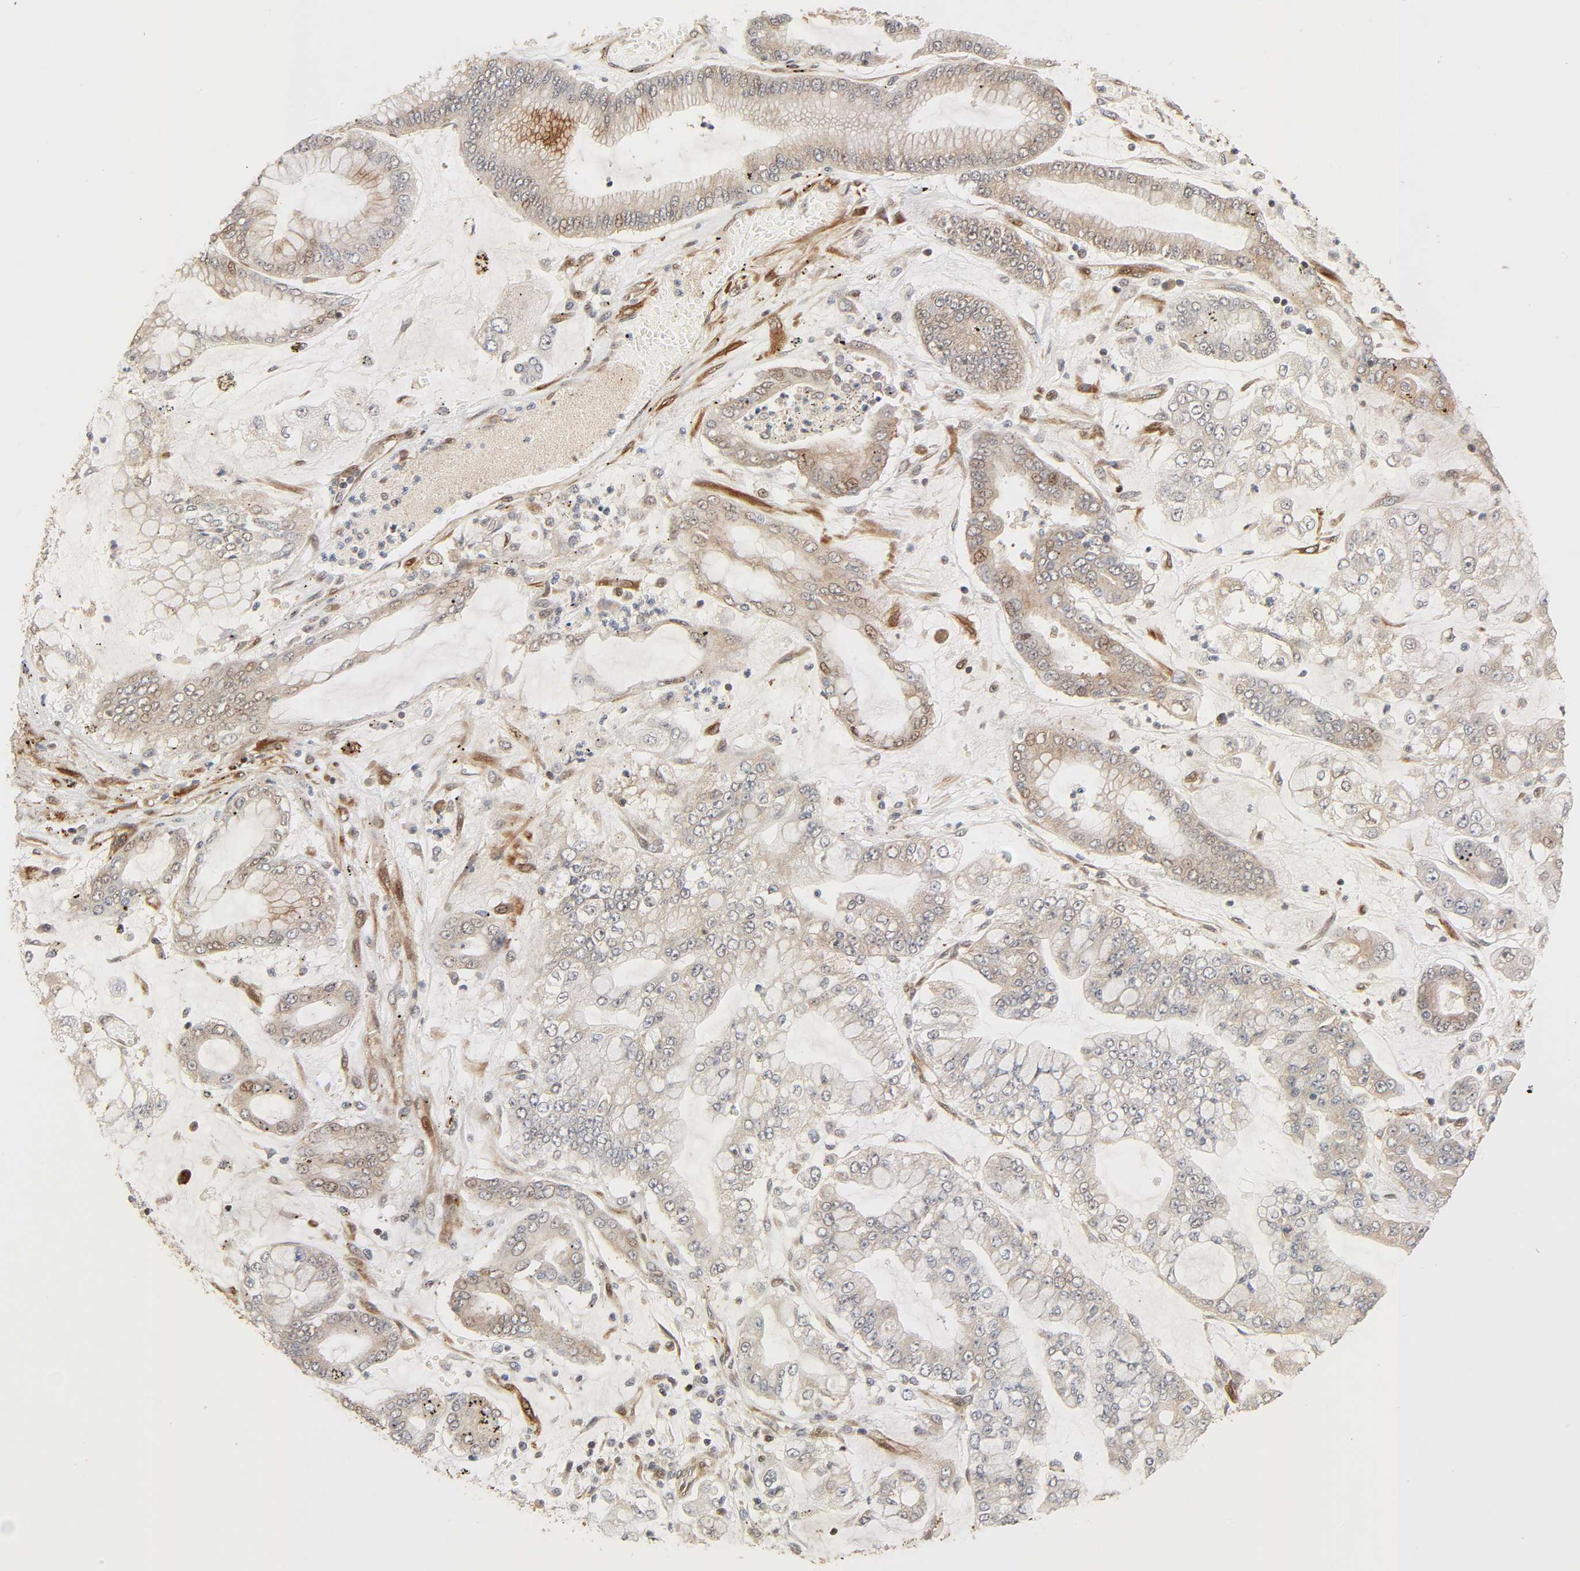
{"staining": {"intensity": "moderate", "quantity": ">75%", "location": "cytoplasmic/membranous,nuclear"}, "tissue": "stomach cancer", "cell_type": "Tumor cells", "image_type": "cancer", "snomed": [{"axis": "morphology", "description": "Normal tissue, NOS"}, {"axis": "morphology", "description": "Adenocarcinoma, NOS"}, {"axis": "topography", "description": "Stomach, upper"}, {"axis": "topography", "description": "Stomach"}], "caption": "Stomach adenocarcinoma stained with DAB (3,3'-diaminobenzidine) immunohistochemistry exhibits medium levels of moderate cytoplasmic/membranous and nuclear positivity in approximately >75% of tumor cells.", "gene": "NEMF", "patient": {"sex": "male", "age": 76}}